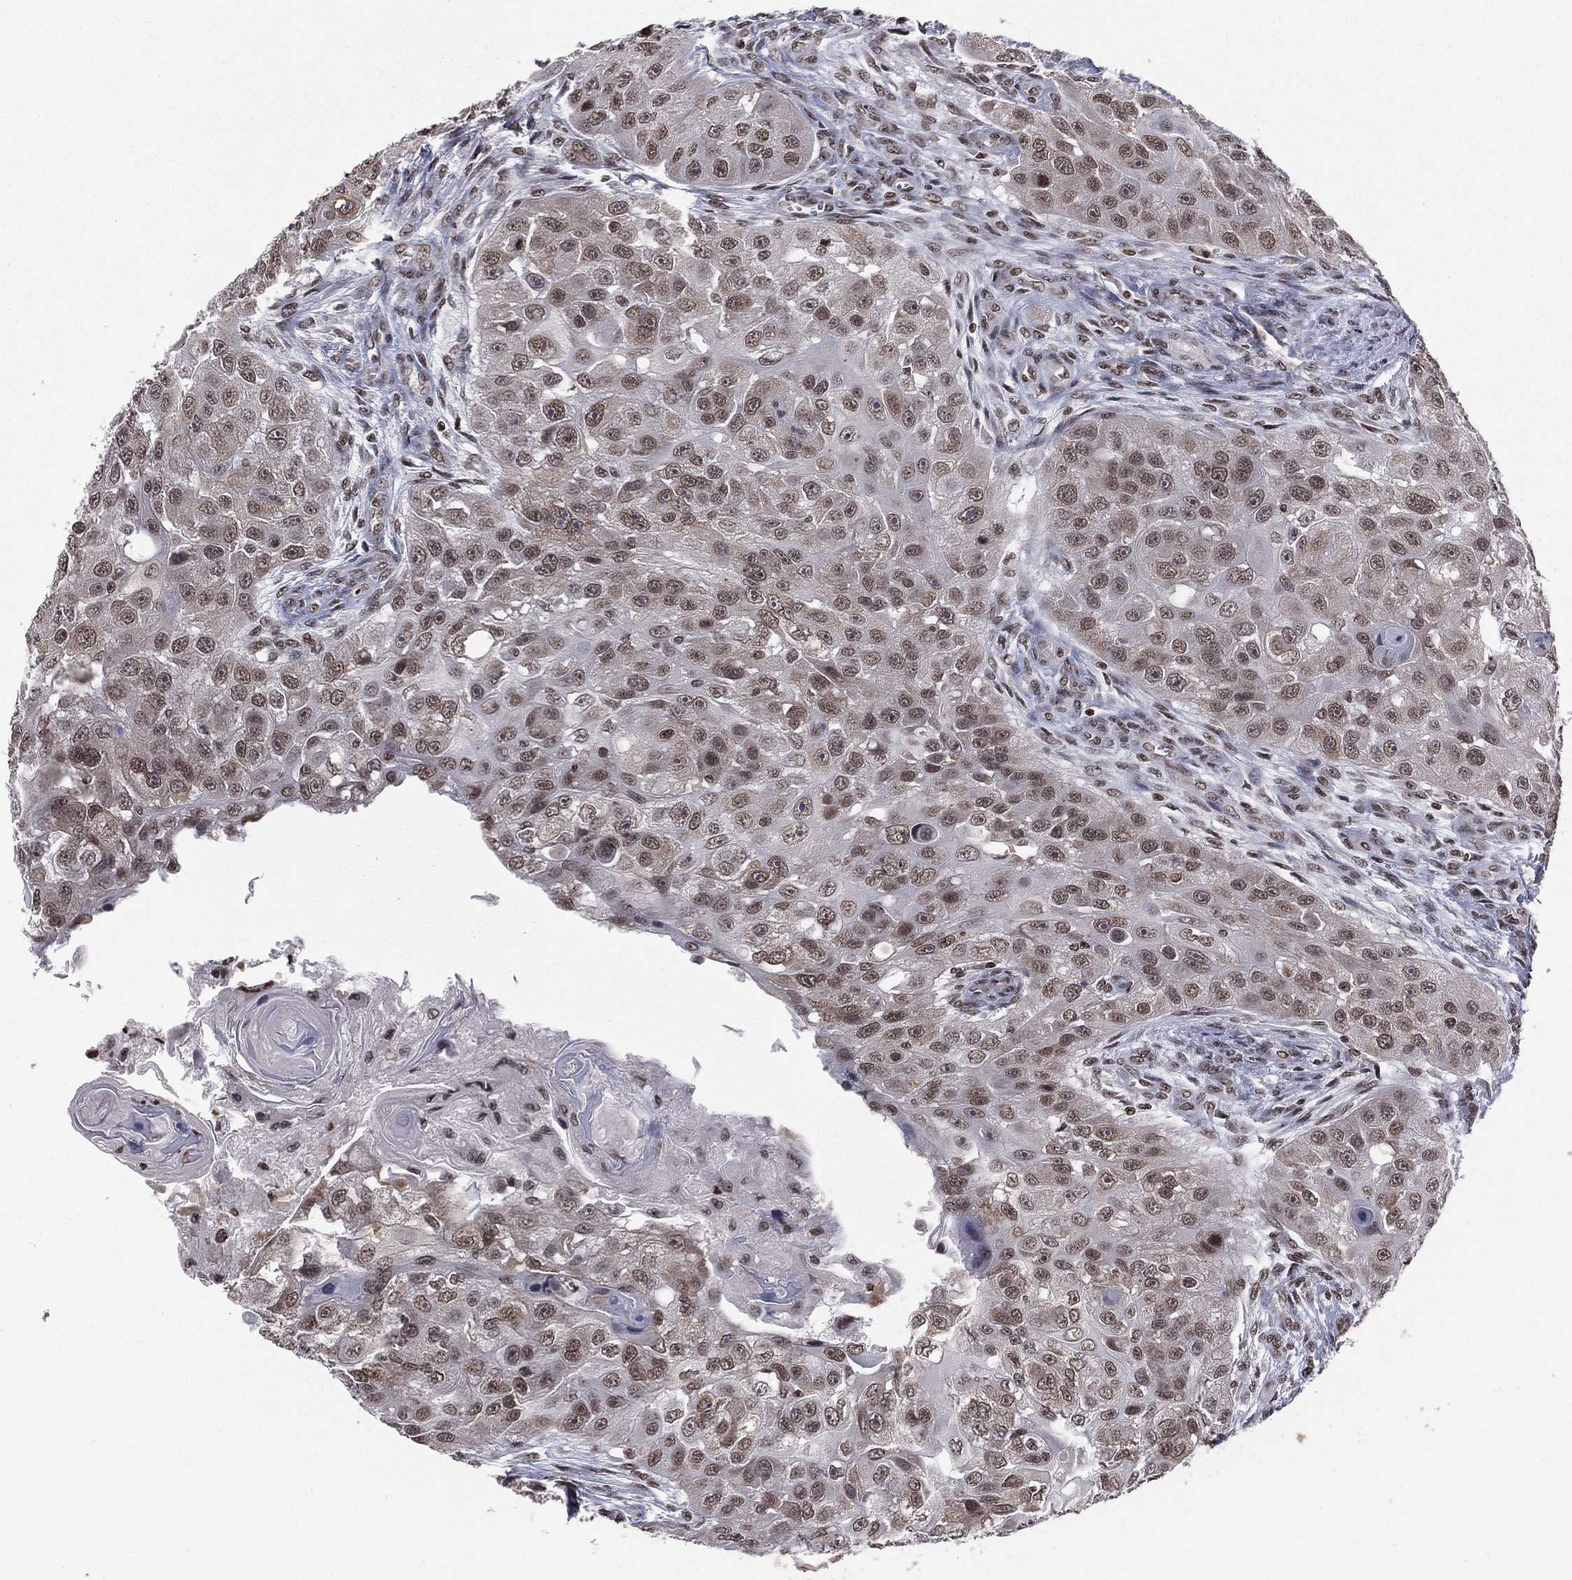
{"staining": {"intensity": "weak", "quantity": ">75%", "location": "nuclear"}, "tissue": "head and neck cancer", "cell_type": "Tumor cells", "image_type": "cancer", "snomed": [{"axis": "morphology", "description": "Normal tissue, NOS"}, {"axis": "morphology", "description": "Squamous cell carcinoma, NOS"}, {"axis": "topography", "description": "Skeletal muscle"}, {"axis": "topography", "description": "Head-Neck"}], "caption": "Weak nuclear staining for a protein is present in about >75% of tumor cells of head and neck cancer using immunohistochemistry (IHC).", "gene": "RFX7", "patient": {"sex": "male", "age": 51}}